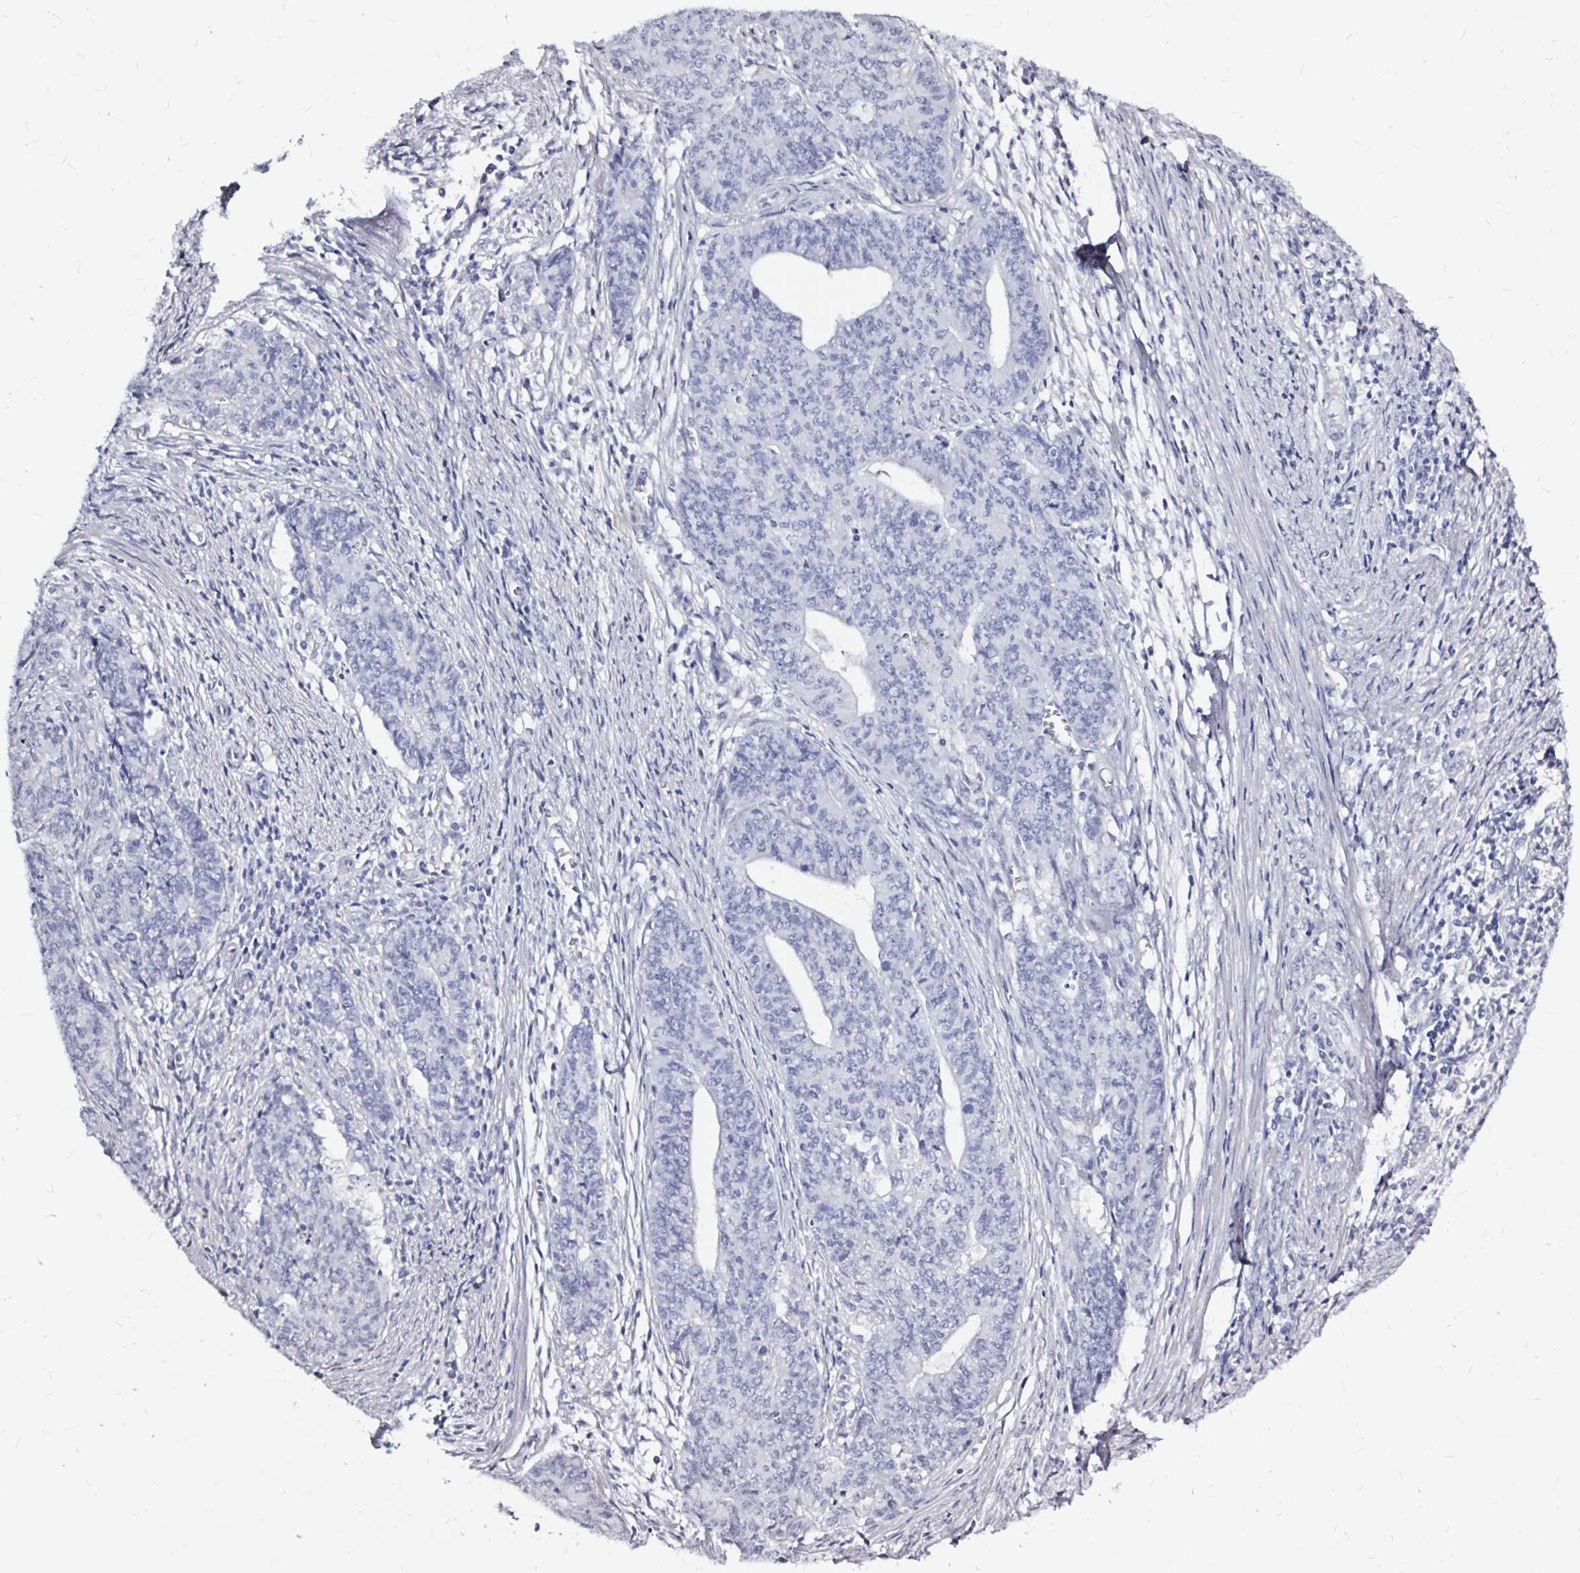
{"staining": {"intensity": "negative", "quantity": "none", "location": "none"}, "tissue": "endometrial cancer", "cell_type": "Tumor cells", "image_type": "cancer", "snomed": [{"axis": "morphology", "description": "Adenocarcinoma, NOS"}, {"axis": "topography", "description": "Endometrium"}], "caption": "An image of human endometrial cancer (adenocarcinoma) is negative for staining in tumor cells.", "gene": "LUZP4", "patient": {"sex": "female", "age": 59}}